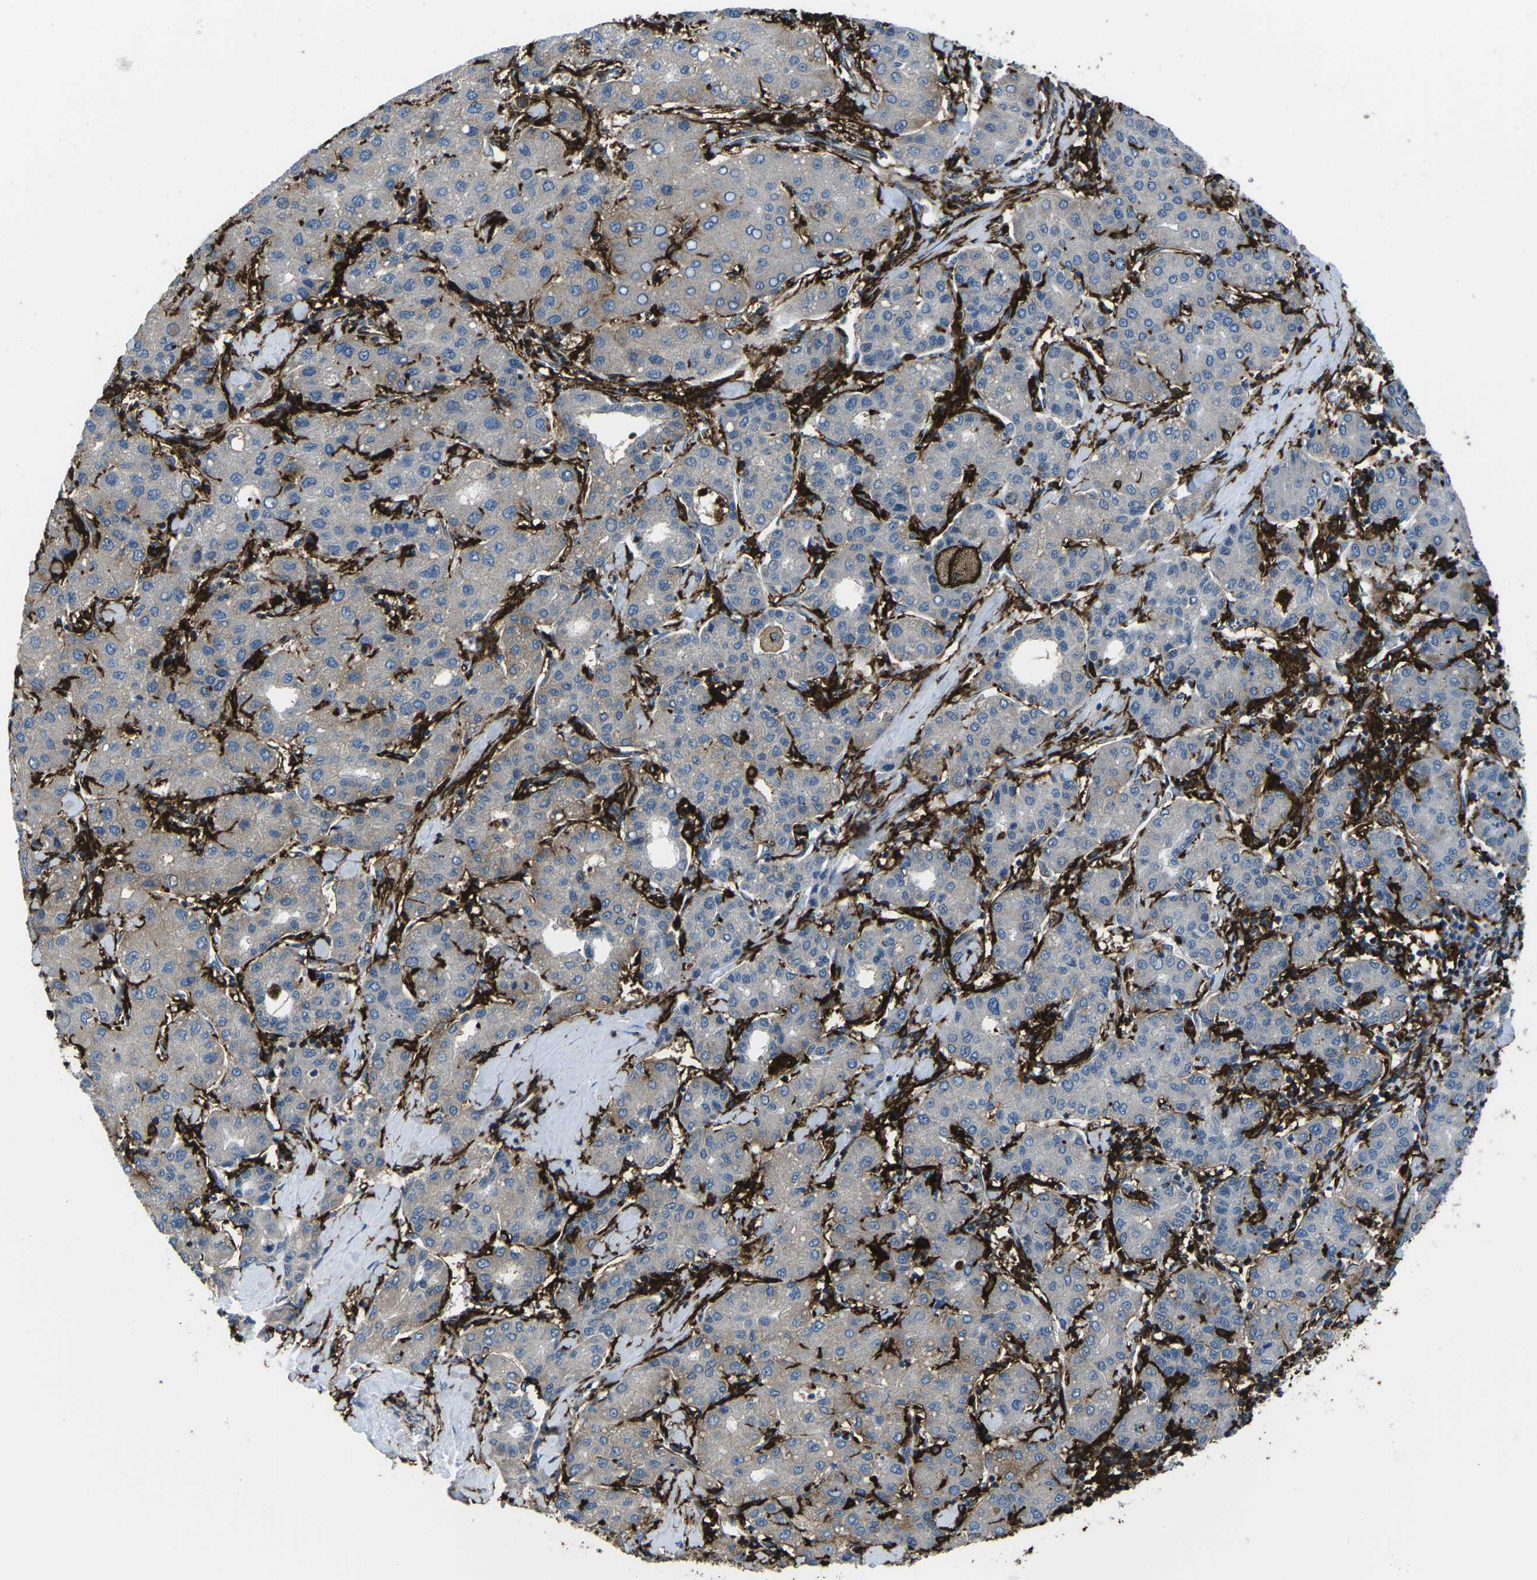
{"staining": {"intensity": "negative", "quantity": "none", "location": "none"}, "tissue": "liver cancer", "cell_type": "Tumor cells", "image_type": "cancer", "snomed": [{"axis": "morphology", "description": "Carcinoma, Hepatocellular, NOS"}, {"axis": "topography", "description": "Liver"}], "caption": "DAB (3,3'-diaminobenzidine) immunohistochemical staining of hepatocellular carcinoma (liver) demonstrates no significant positivity in tumor cells. (DAB immunohistochemistry (IHC) with hematoxylin counter stain).", "gene": "PTPN1", "patient": {"sex": "male", "age": 65}}